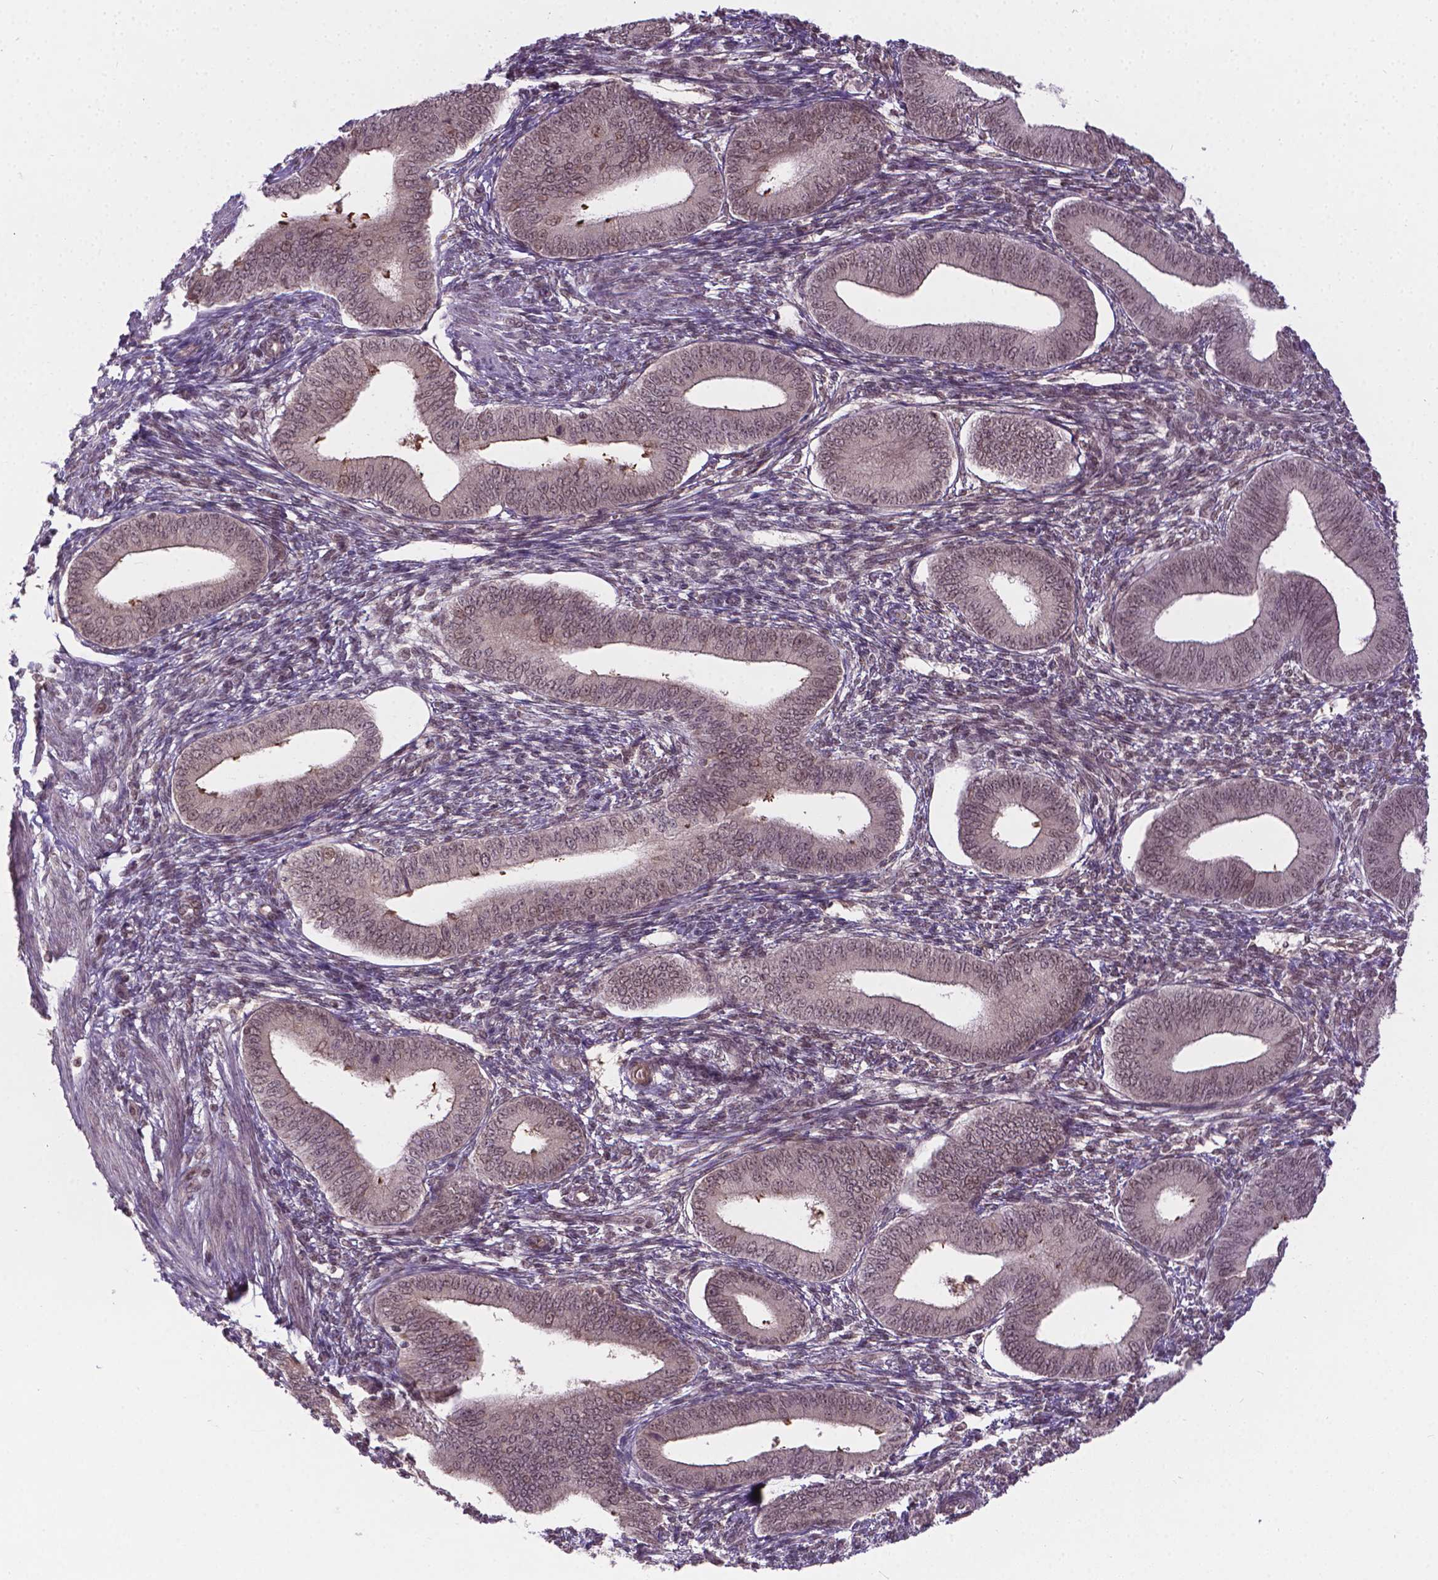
{"staining": {"intensity": "moderate", "quantity": "25%-75%", "location": "nuclear"}, "tissue": "endometrium", "cell_type": "Cells in endometrial stroma", "image_type": "normal", "snomed": [{"axis": "morphology", "description": "Normal tissue, NOS"}, {"axis": "topography", "description": "Endometrium"}], "caption": "A high-resolution photomicrograph shows immunohistochemistry staining of unremarkable endometrium, which reveals moderate nuclear staining in approximately 25%-75% of cells in endometrial stroma.", "gene": "ANKRD54", "patient": {"sex": "female", "age": 42}}